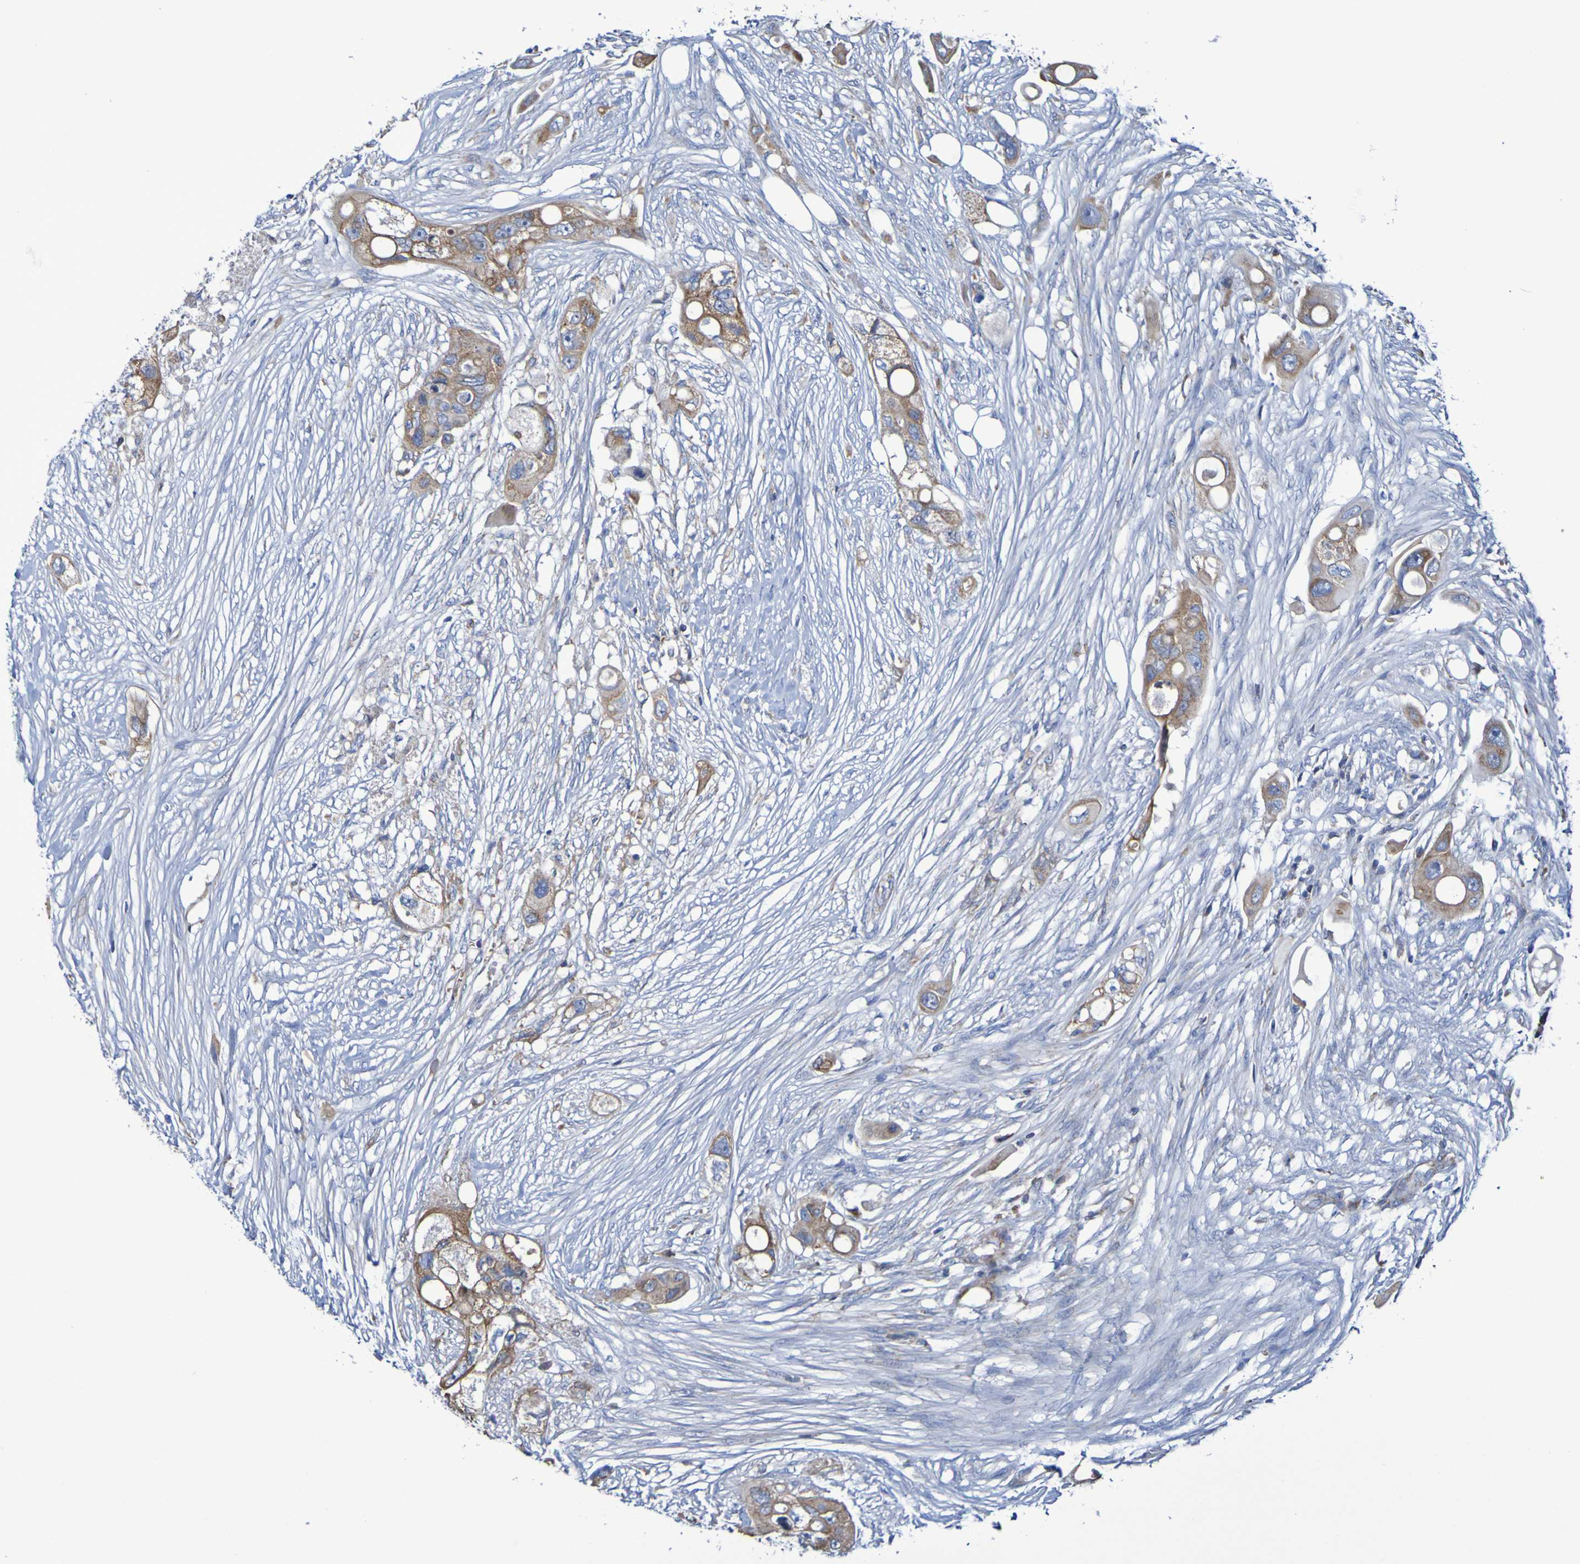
{"staining": {"intensity": "moderate", "quantity": ">75%", "location": "cytoplasmic/membranous"}, "tissue": "colorectal cancer", "cell_type": "Tumor cells", "image_type": "cancer", "snomed": [{"axis": "morphology", "description": "Adenocarcinoma, NOS"}, {"axis": "topography", "description": "Colon"}], "caption": "Colorectal cancer (adenocarcinoma) tissue exhibits moderate cytoplasmic/membranous positivity in approximately >75% of tumor cells The protein of interest is shown in brown color, while the nuclei are stained blue.", "gene": "CNTN2", "patient": {"sex": "female", "age": 57}}